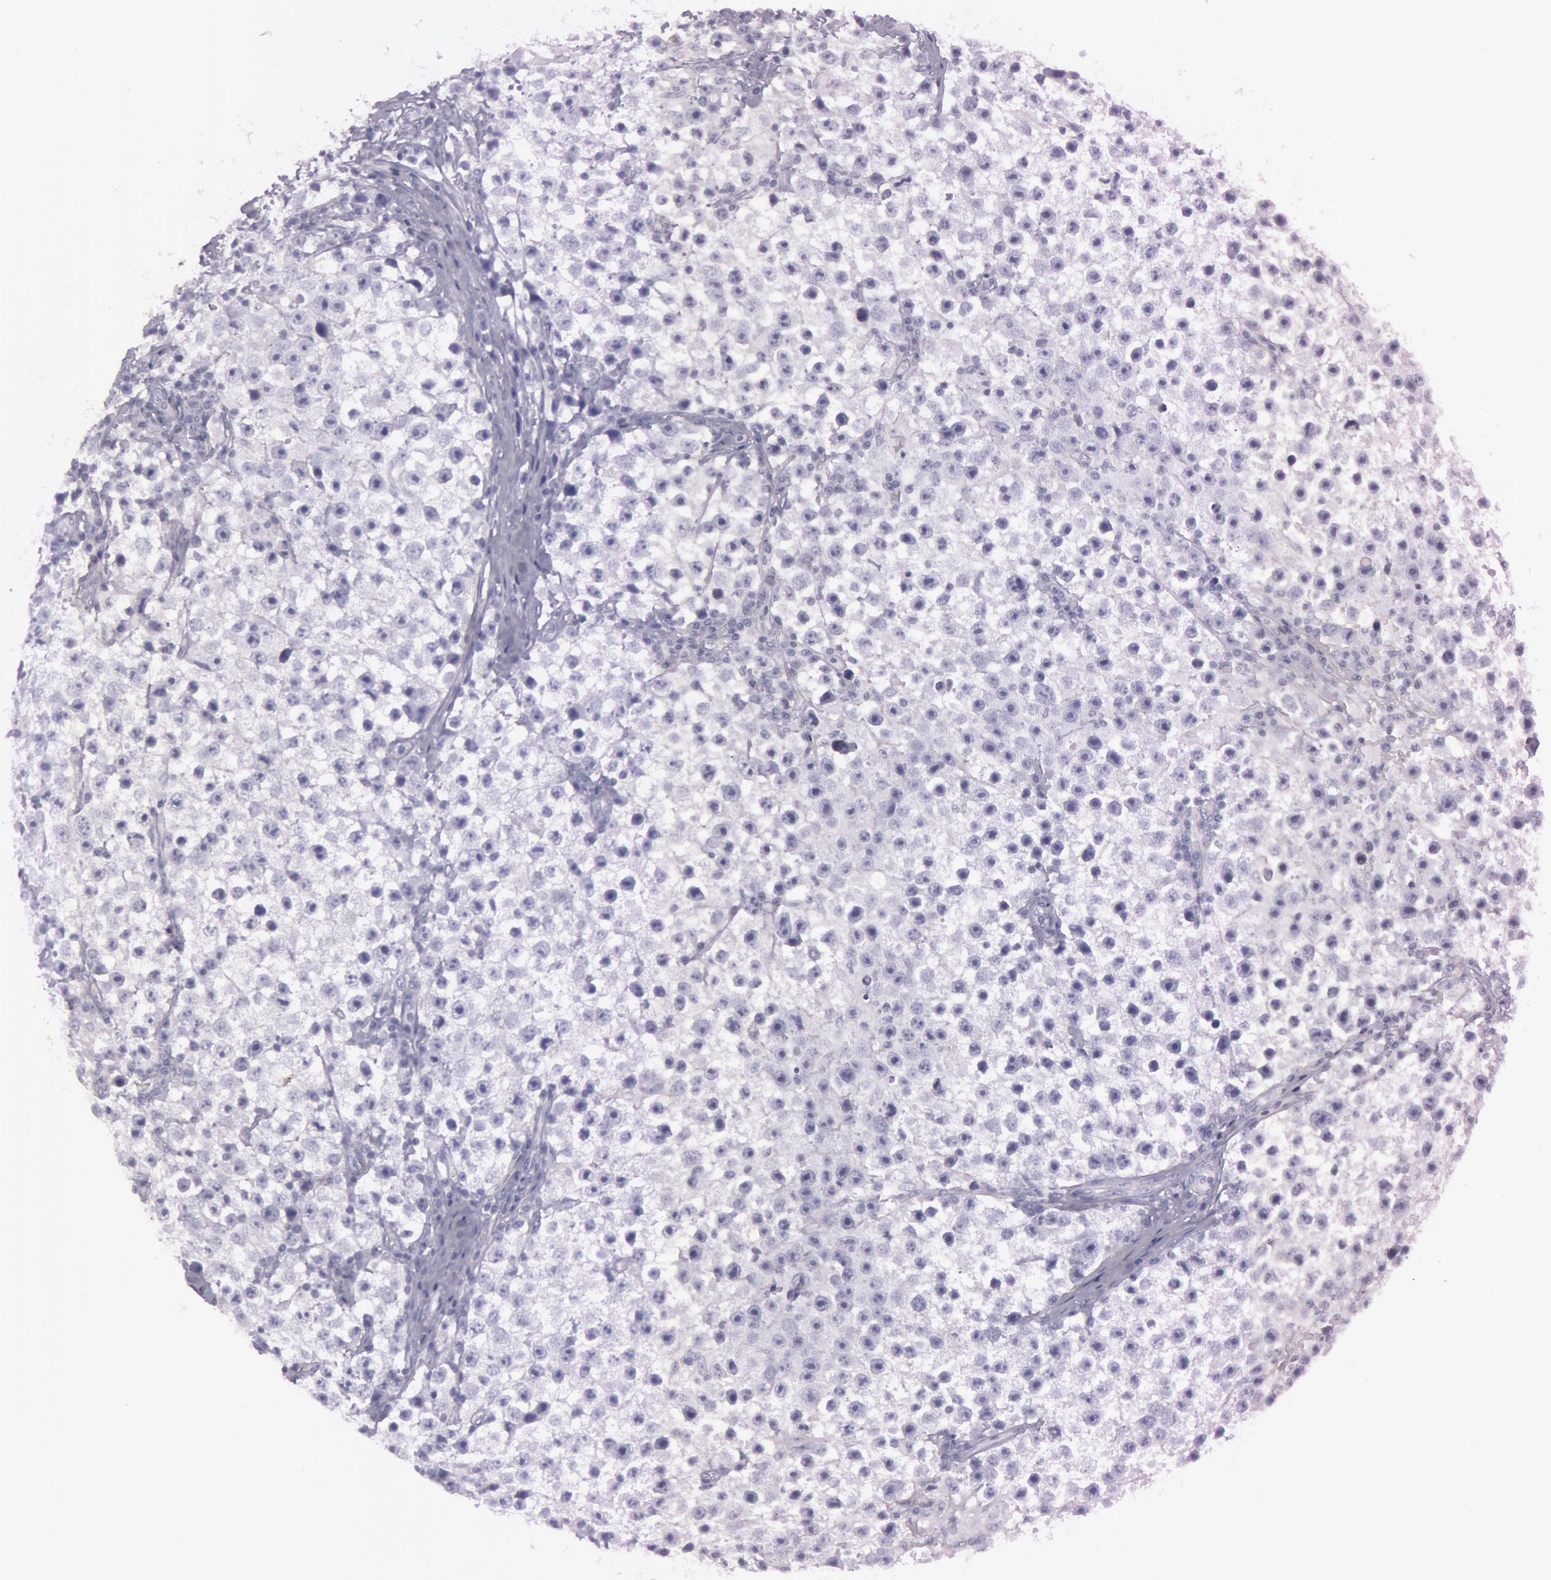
{"staining": {"intensity": "negative", "quantity": "none", "location": "none"}, "tissue": "testis cancer", "cell_type": "Tumor cells", "image_type": "cancer", "snomed": [{"axis": "morphology", "description": "Seminoma, NOS"}, {"axis": "topography", "description": "Testis"}], "caption": "Protein analysis of testis cancer (seminoma) exhibits no significant staining in tumor cells.", "gene": "S100A7", "patient": {"sex": "male", "age": 35}}